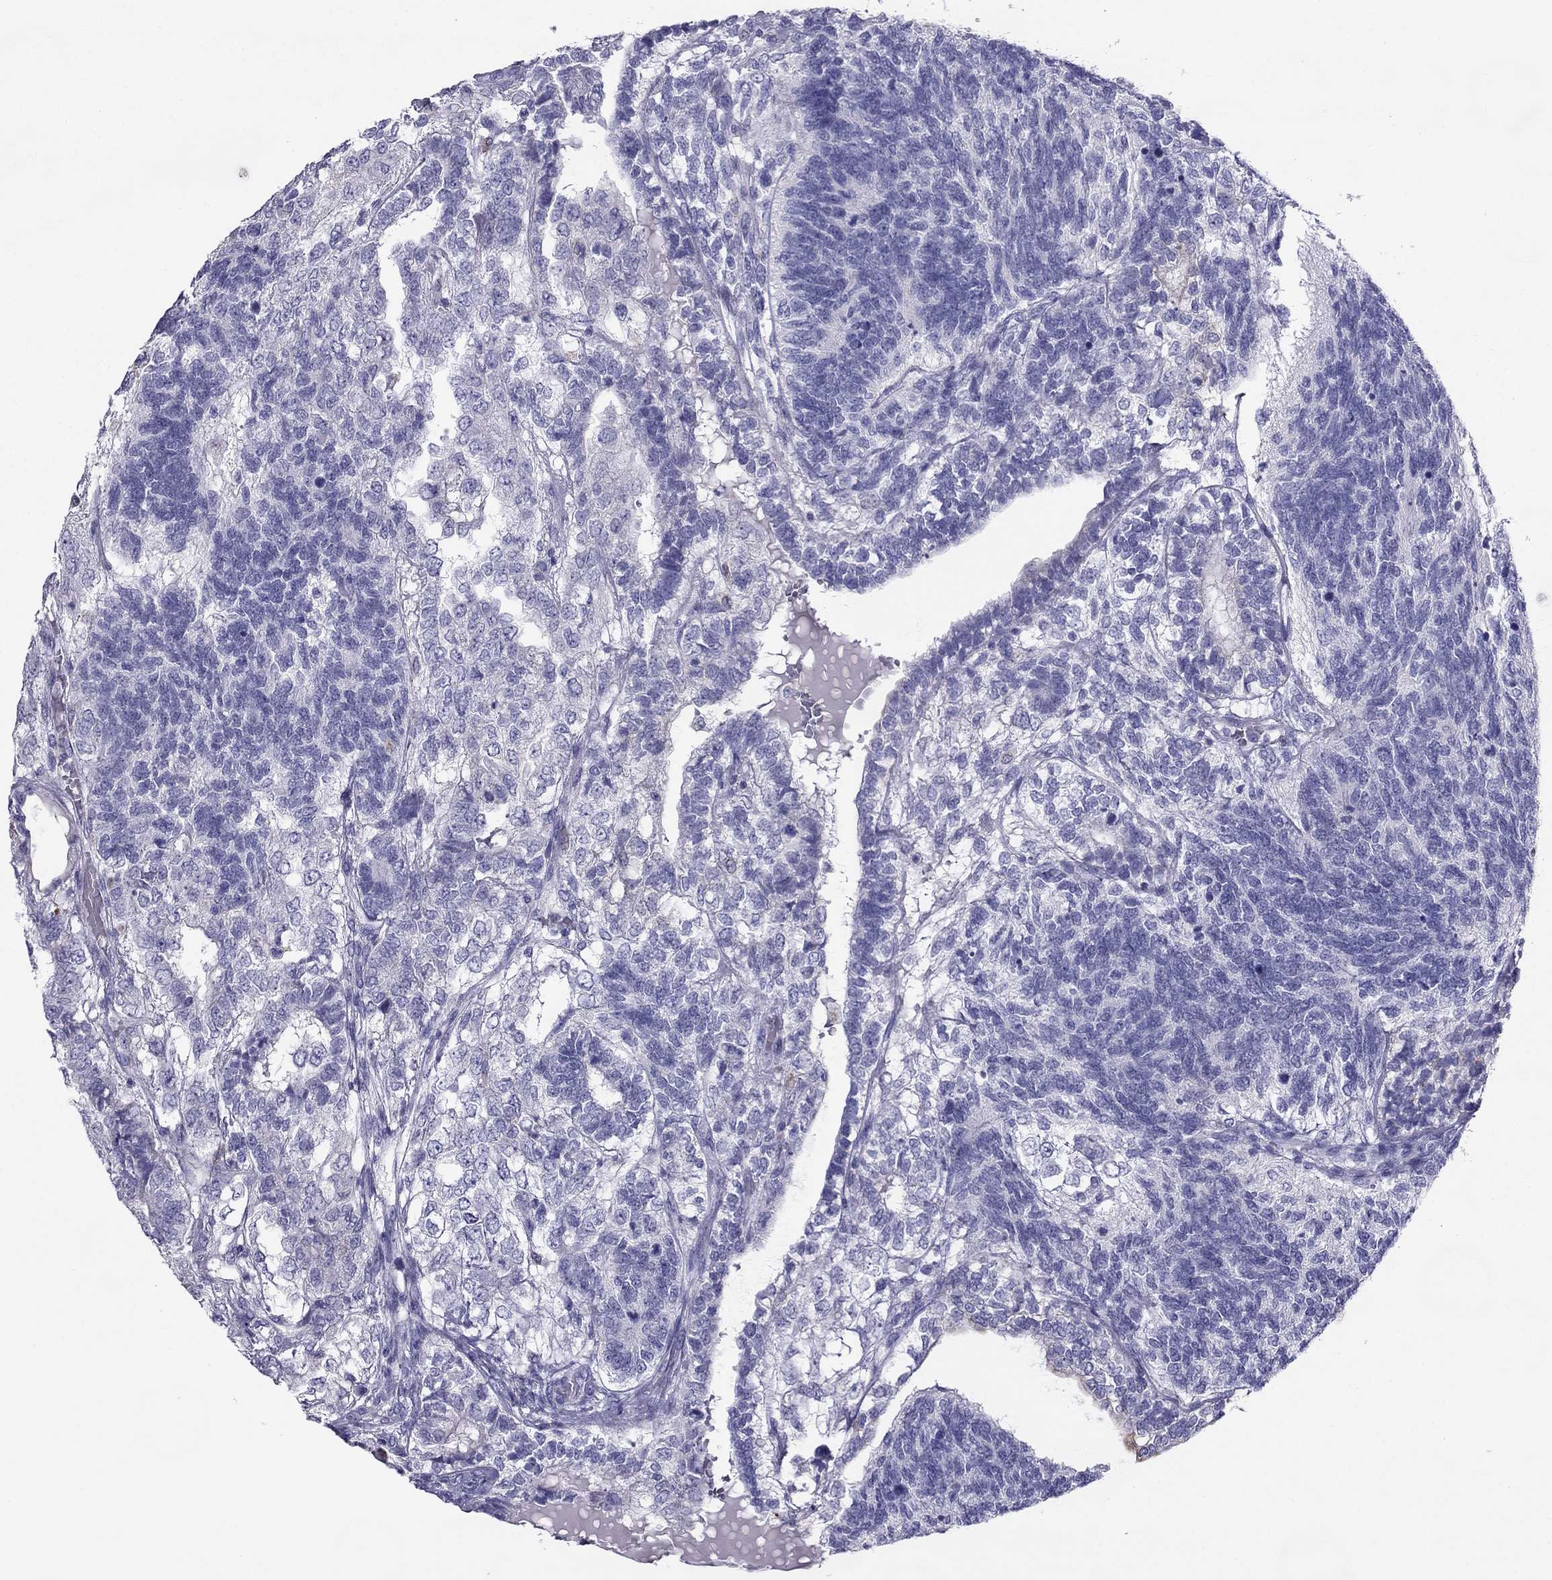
{"staining": {"intensity": "negative", "quantity": "none", "location": "none"}, "tissue": "testis cancer", "cell_type": "Tumor cells", "image_type": "cancer", "snomed": [{"axis": "morphology", "description": "Seminoma, NOS"}, {"axis": "morphology", "description": "Carcinoma, Embryonal, NOS"}, {"axis": "topography", "description": "Testis"}], "caption": "The immunohistochemistry (IHC) image has no significant expression in tumor cells of testis cancer tissue.", "gene": "MAEL", "patient": {"sex": "male", "age": 41}}